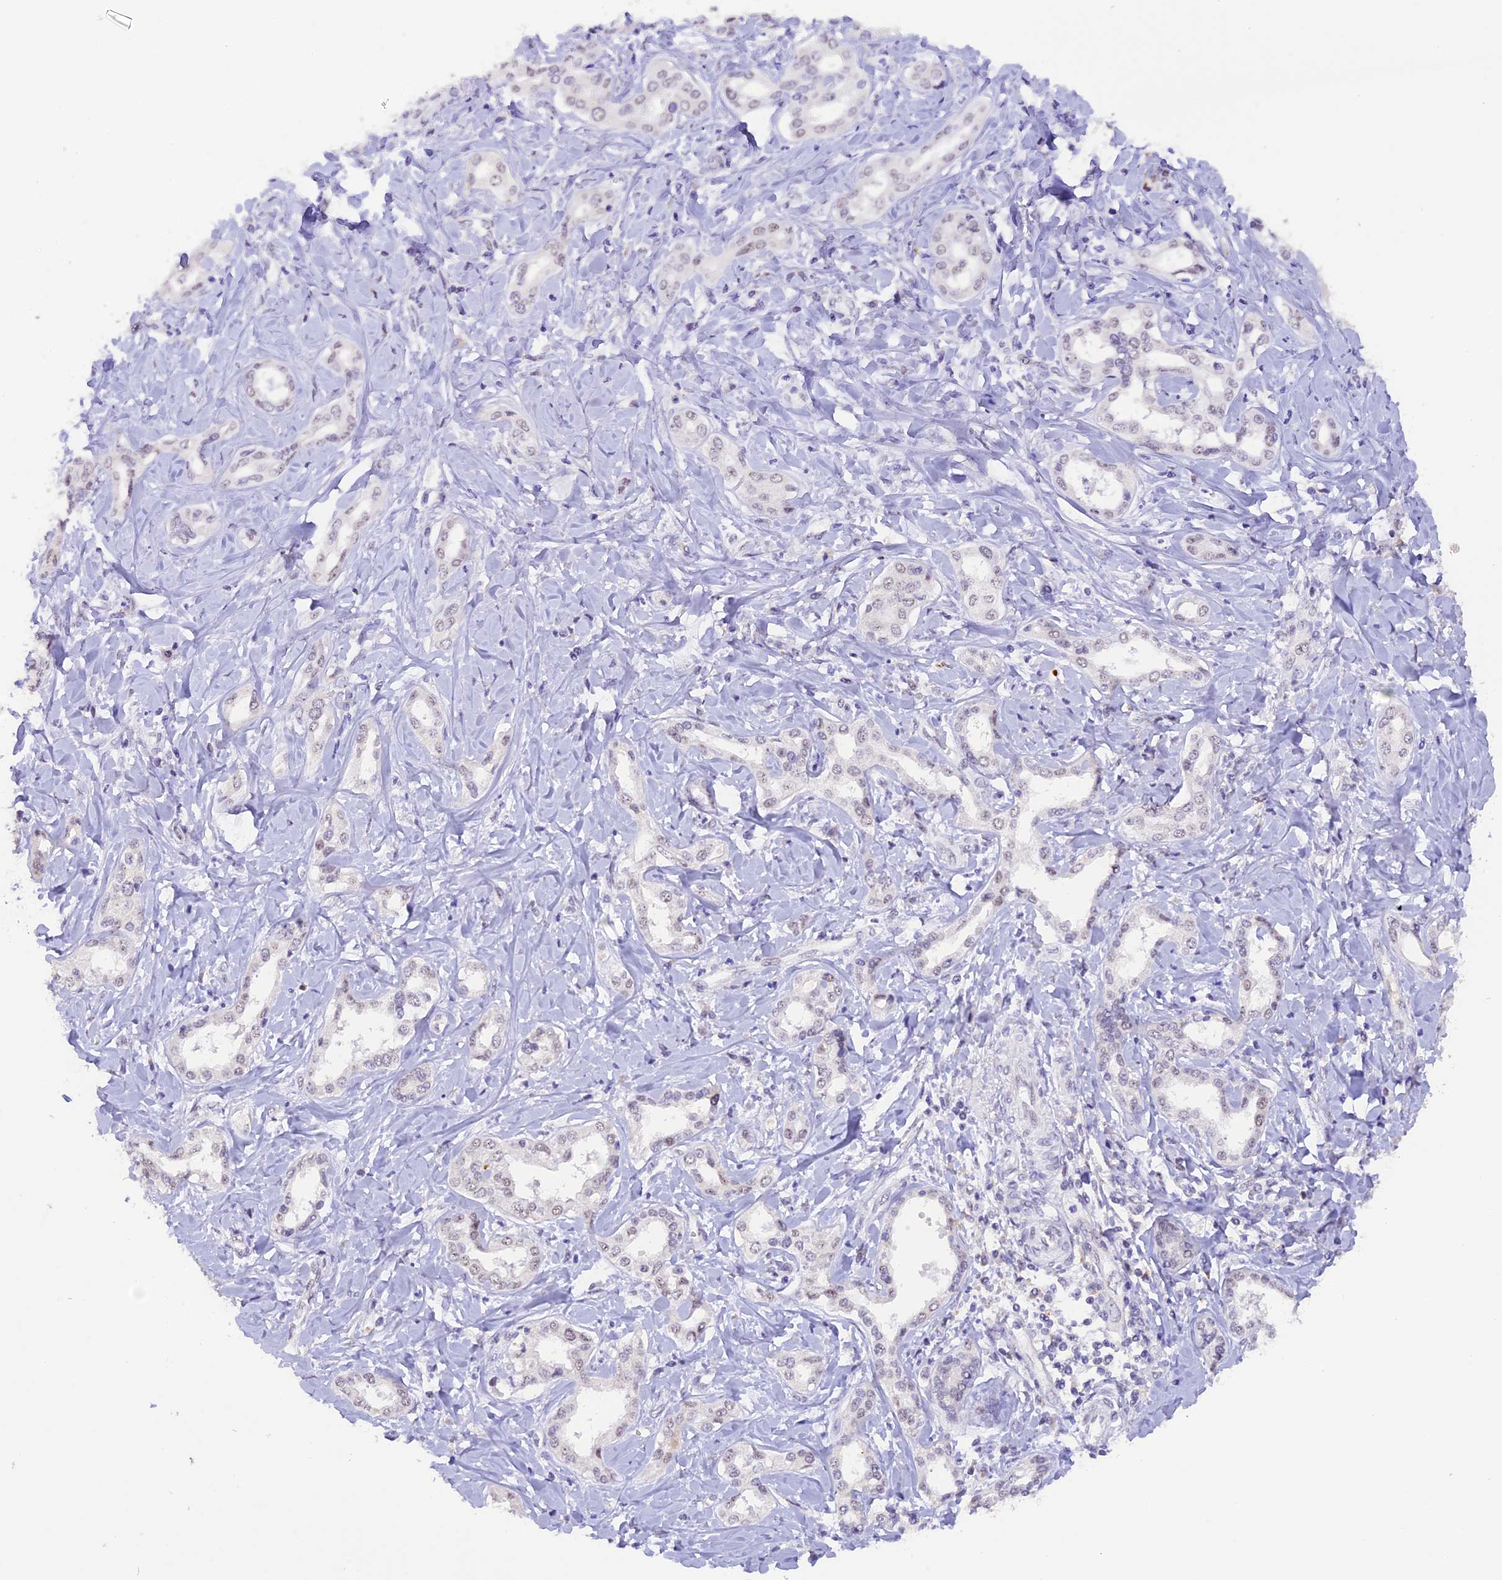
{"staining": {"intensity": "negative", "quantity": "none", "location": "none"}, "tissue": "liver cancer", "cell_type": "Tumor cells", "image_type": "cancer", "snomed": [{"axis": "morphology", "description": "Cholangiocarcinoma"}, {"axis": "topography", "description": "Liver"}], "caption": "Tumor cells show no significant positivity in liver cancer.", "gene": "AHSP", "patient": {"sex": "female", "age": 77}}